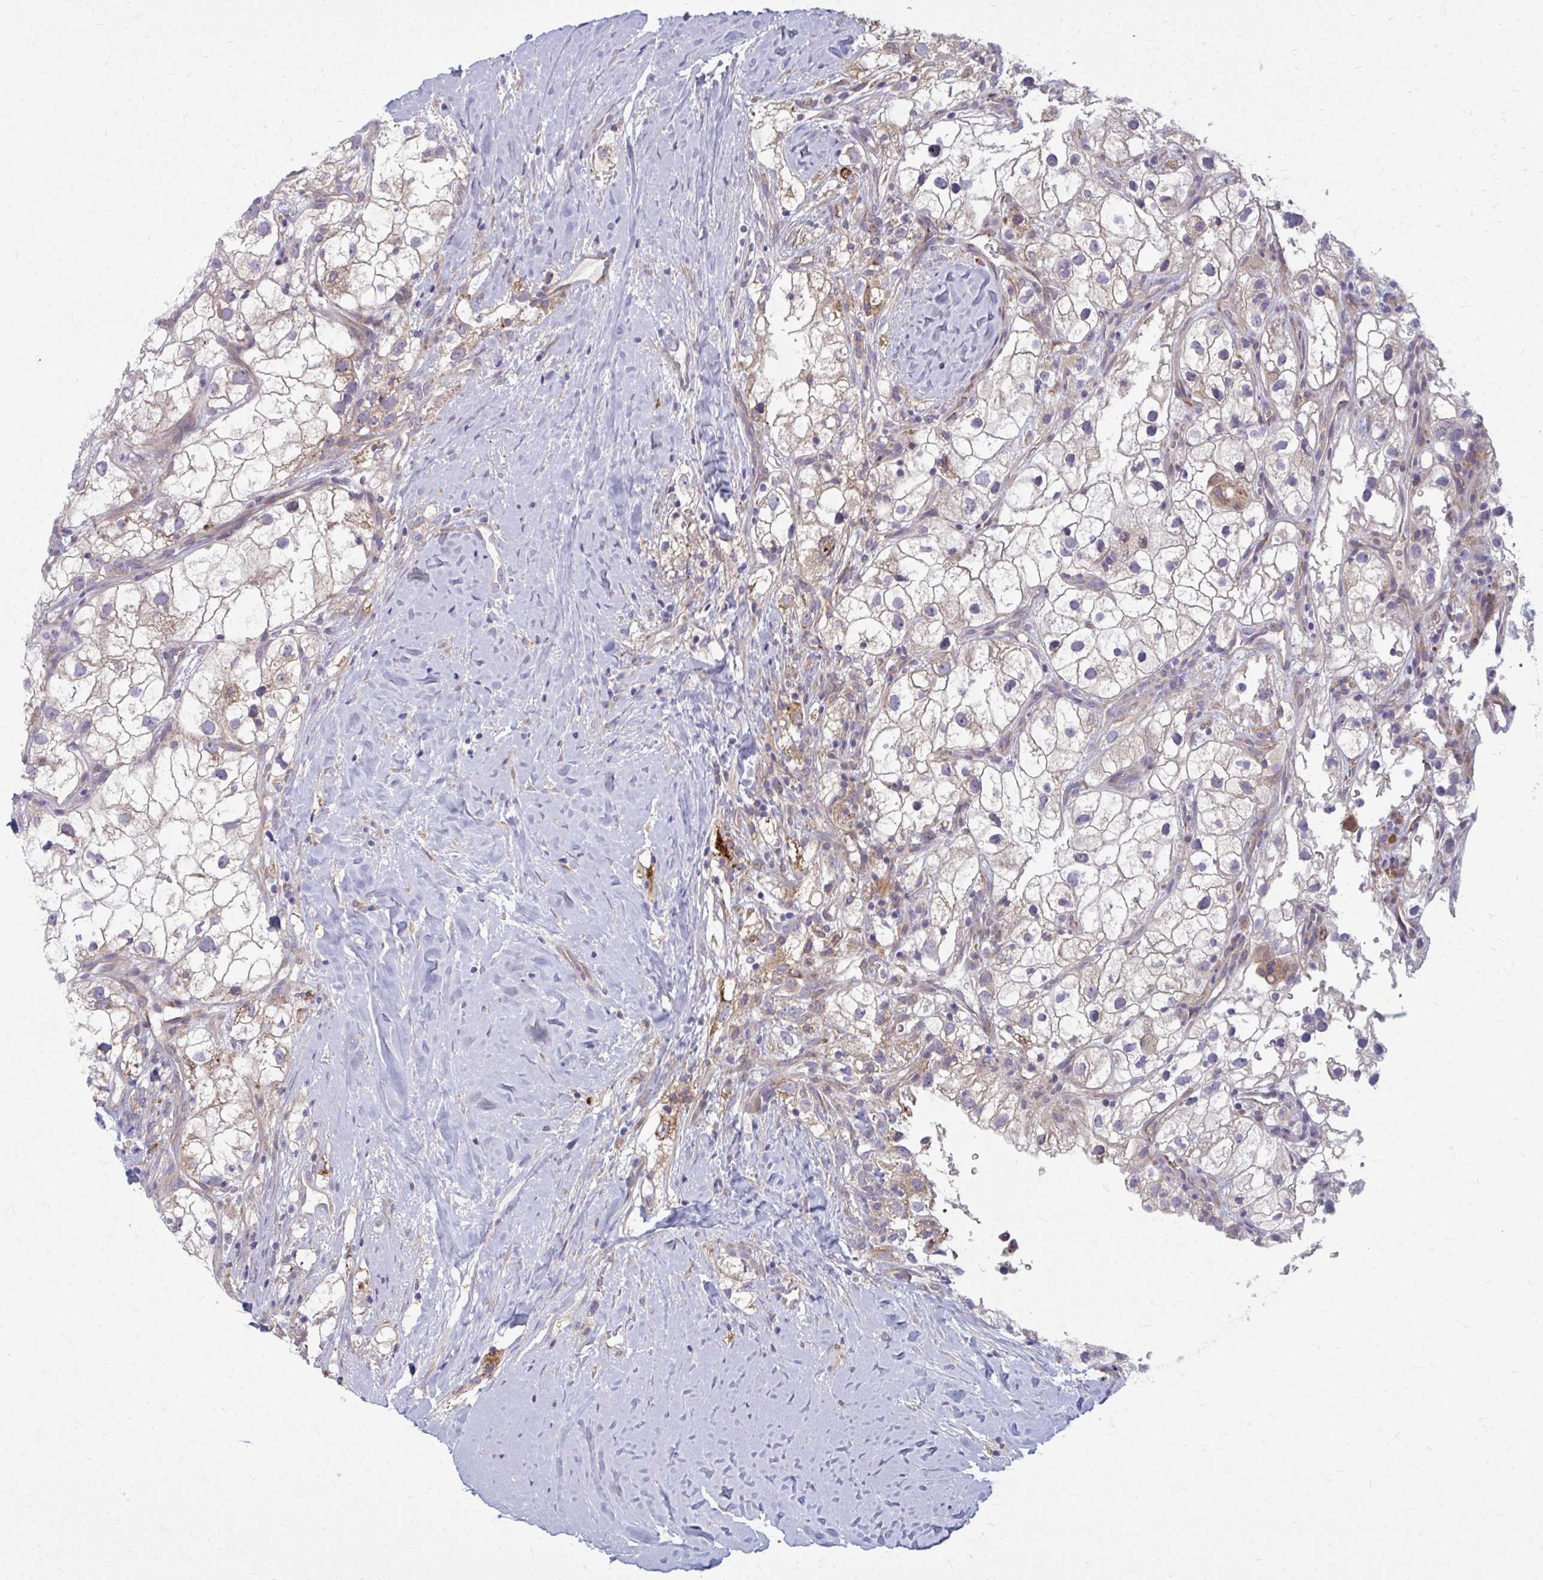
{"staining": {"intensity": "weak", "quantity": "<25%", "location": "cytoplasmic/membranous"}, "tissue": "renal cancer", "cell_type": "Tumor cells", "image_type": "cancer", "snomed": [{"axis": "morphology", "description": "Adenocarcinoma, NOS"}, {"axis": "topography", "description": "Kidney"}], "caption": "Immunohistochemical staining of human adenocarcinoma (renal) reveals no significant staining in tumor cells.", "gene": "CEMP1", "patient": {"sex": "male", "age": 59}}